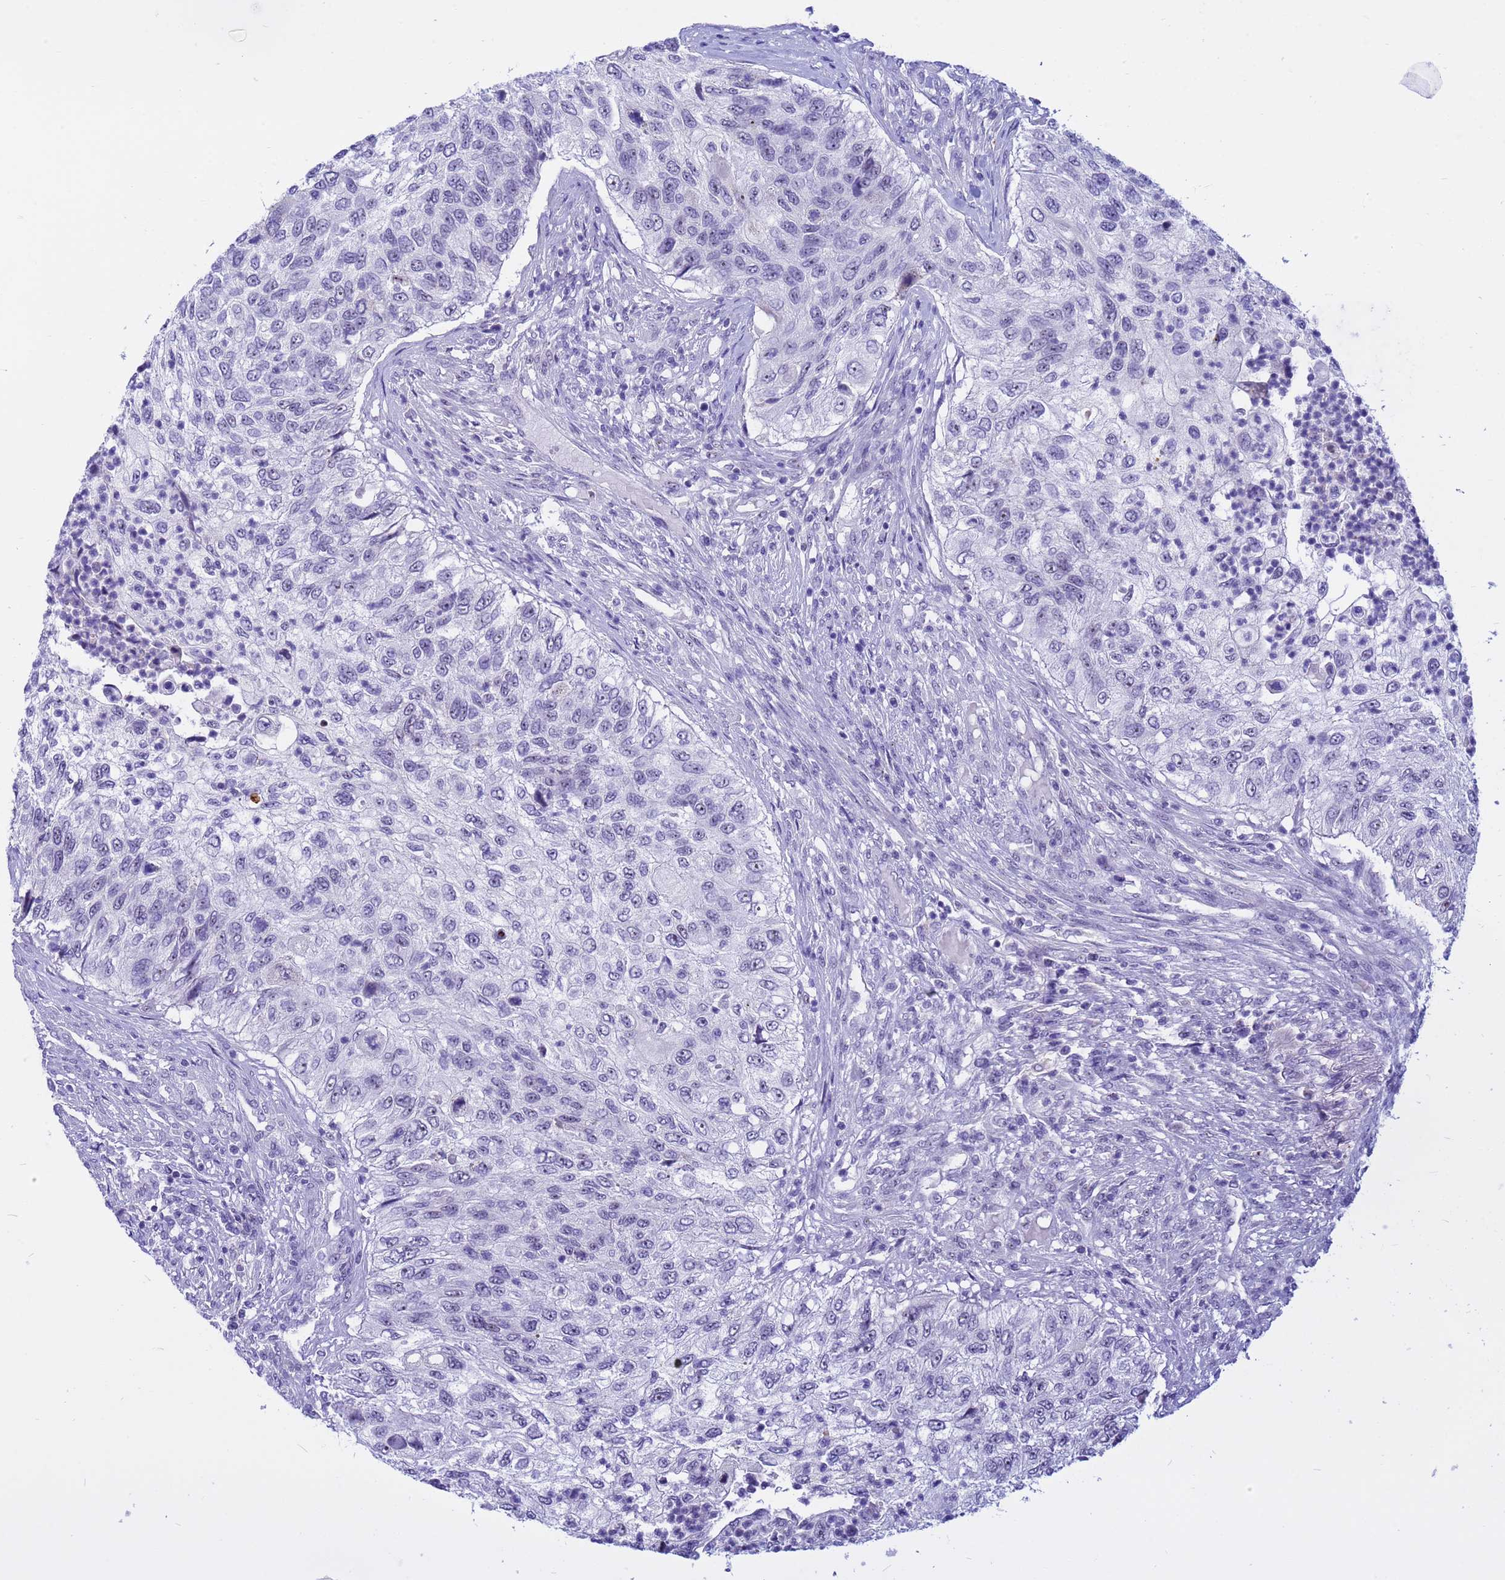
{"staining": {"intensity": "negative", "quantity": "none", "location": "none"}, "tissue": "urothelial cancer", "cell_type": "Tumor cells", "image_type": "cancer", "snomed": [{"axis": "morphology", "description": "Urothelial carcinoma, High grade"}, {"axis": "topography", "description": "Urinary bladder"}], "caption": "Urothelial carcinoma (high-grade) was stained to show a protein in brown. There is no significant expression in tumor cells.", "gene": "DMRTC2", "patient": {"sex": "female", "age": 60}}